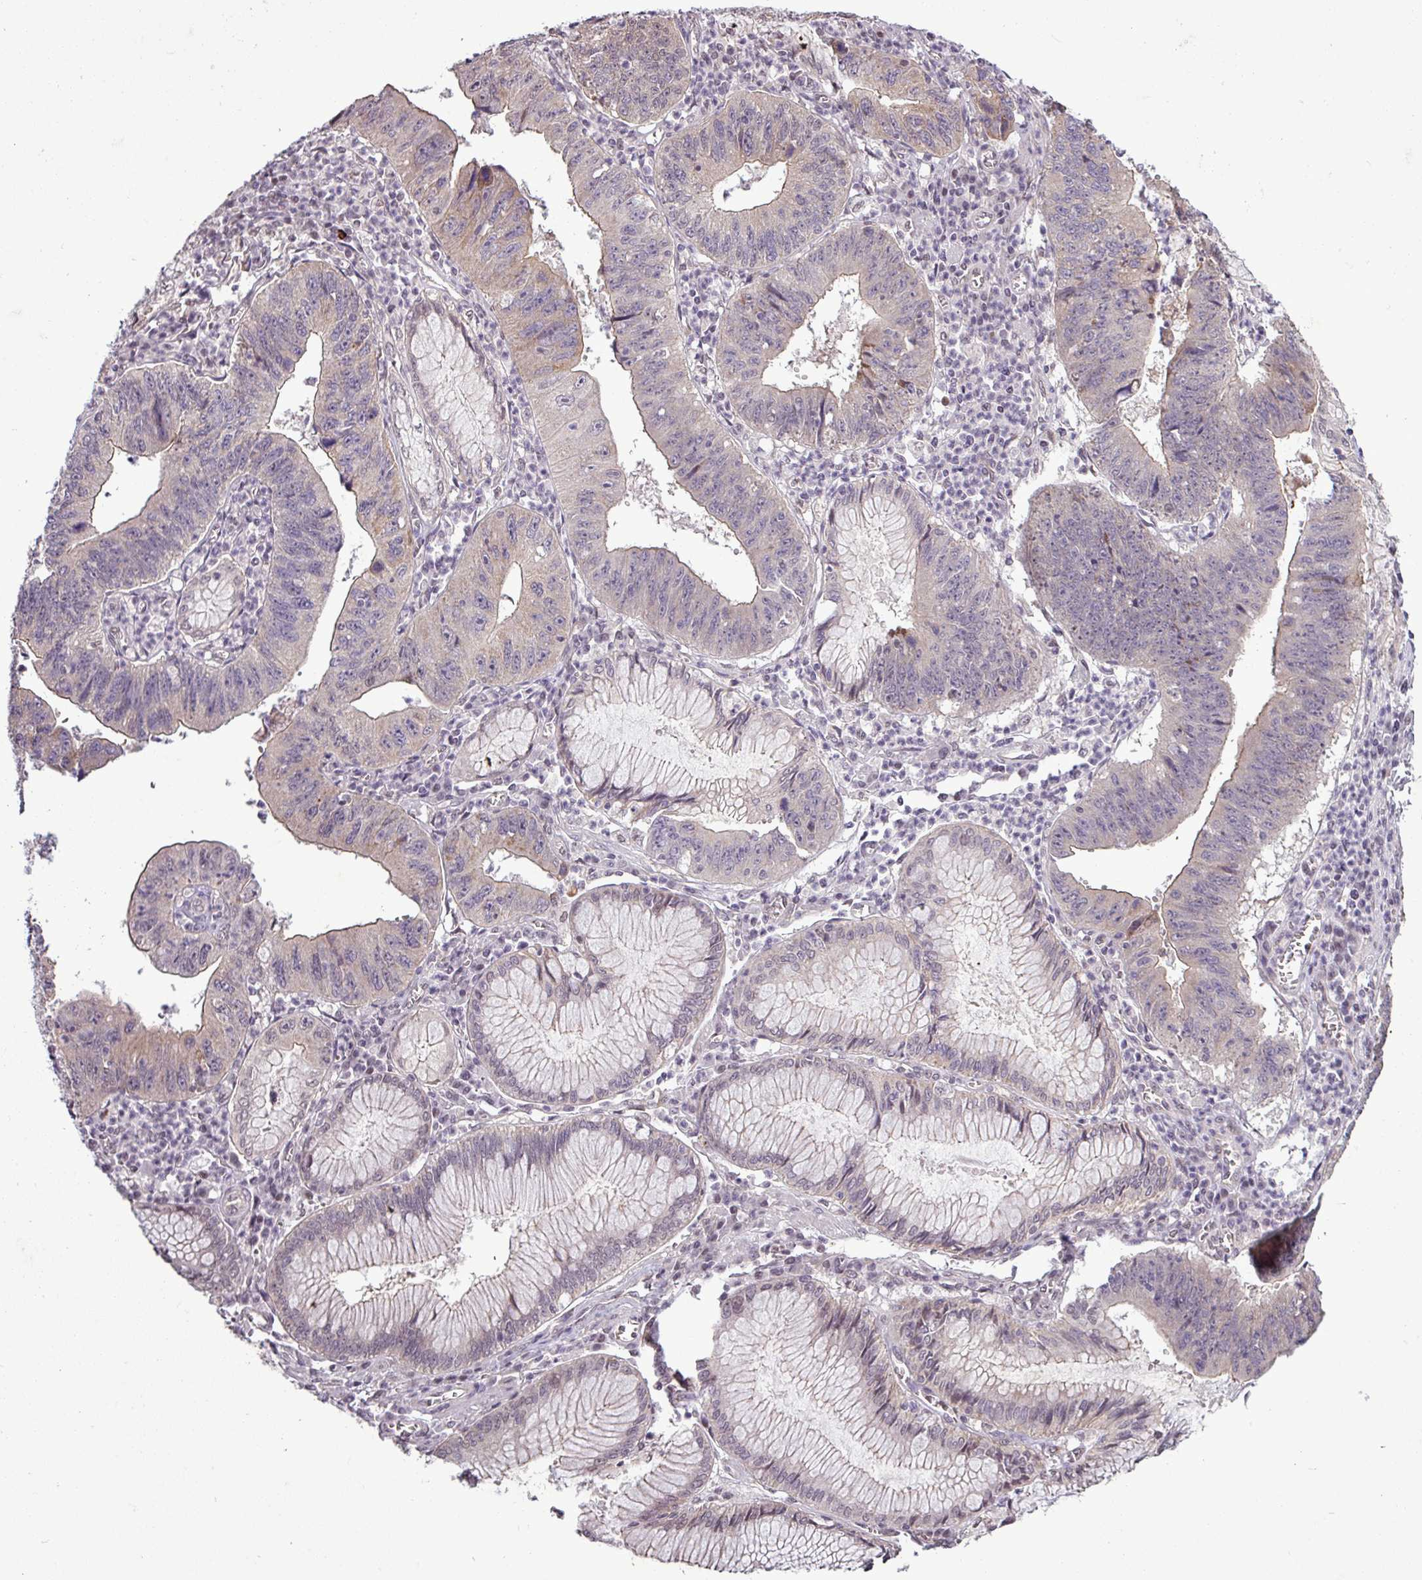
{"staining": {"intensity": "weak", "quantity": "<25%", "location": "cytoplasmic/membranous"}, "tissue": "stomach cancer", "cell_type": "Tumor cells", "image_type": "cancer", "snomed": [{"axis": "morphology", "description": "Adenocarcinoma, NOS"}, {"axis": "topography", "description": "Stomach"}], "caption": "Stomach cancer (adenocarcinoma) was stained to show a protein in brown. There is no significant positivity in tumor cells.", "gene": "GPT2", "patient": {"sex": "male", "age": 59}}